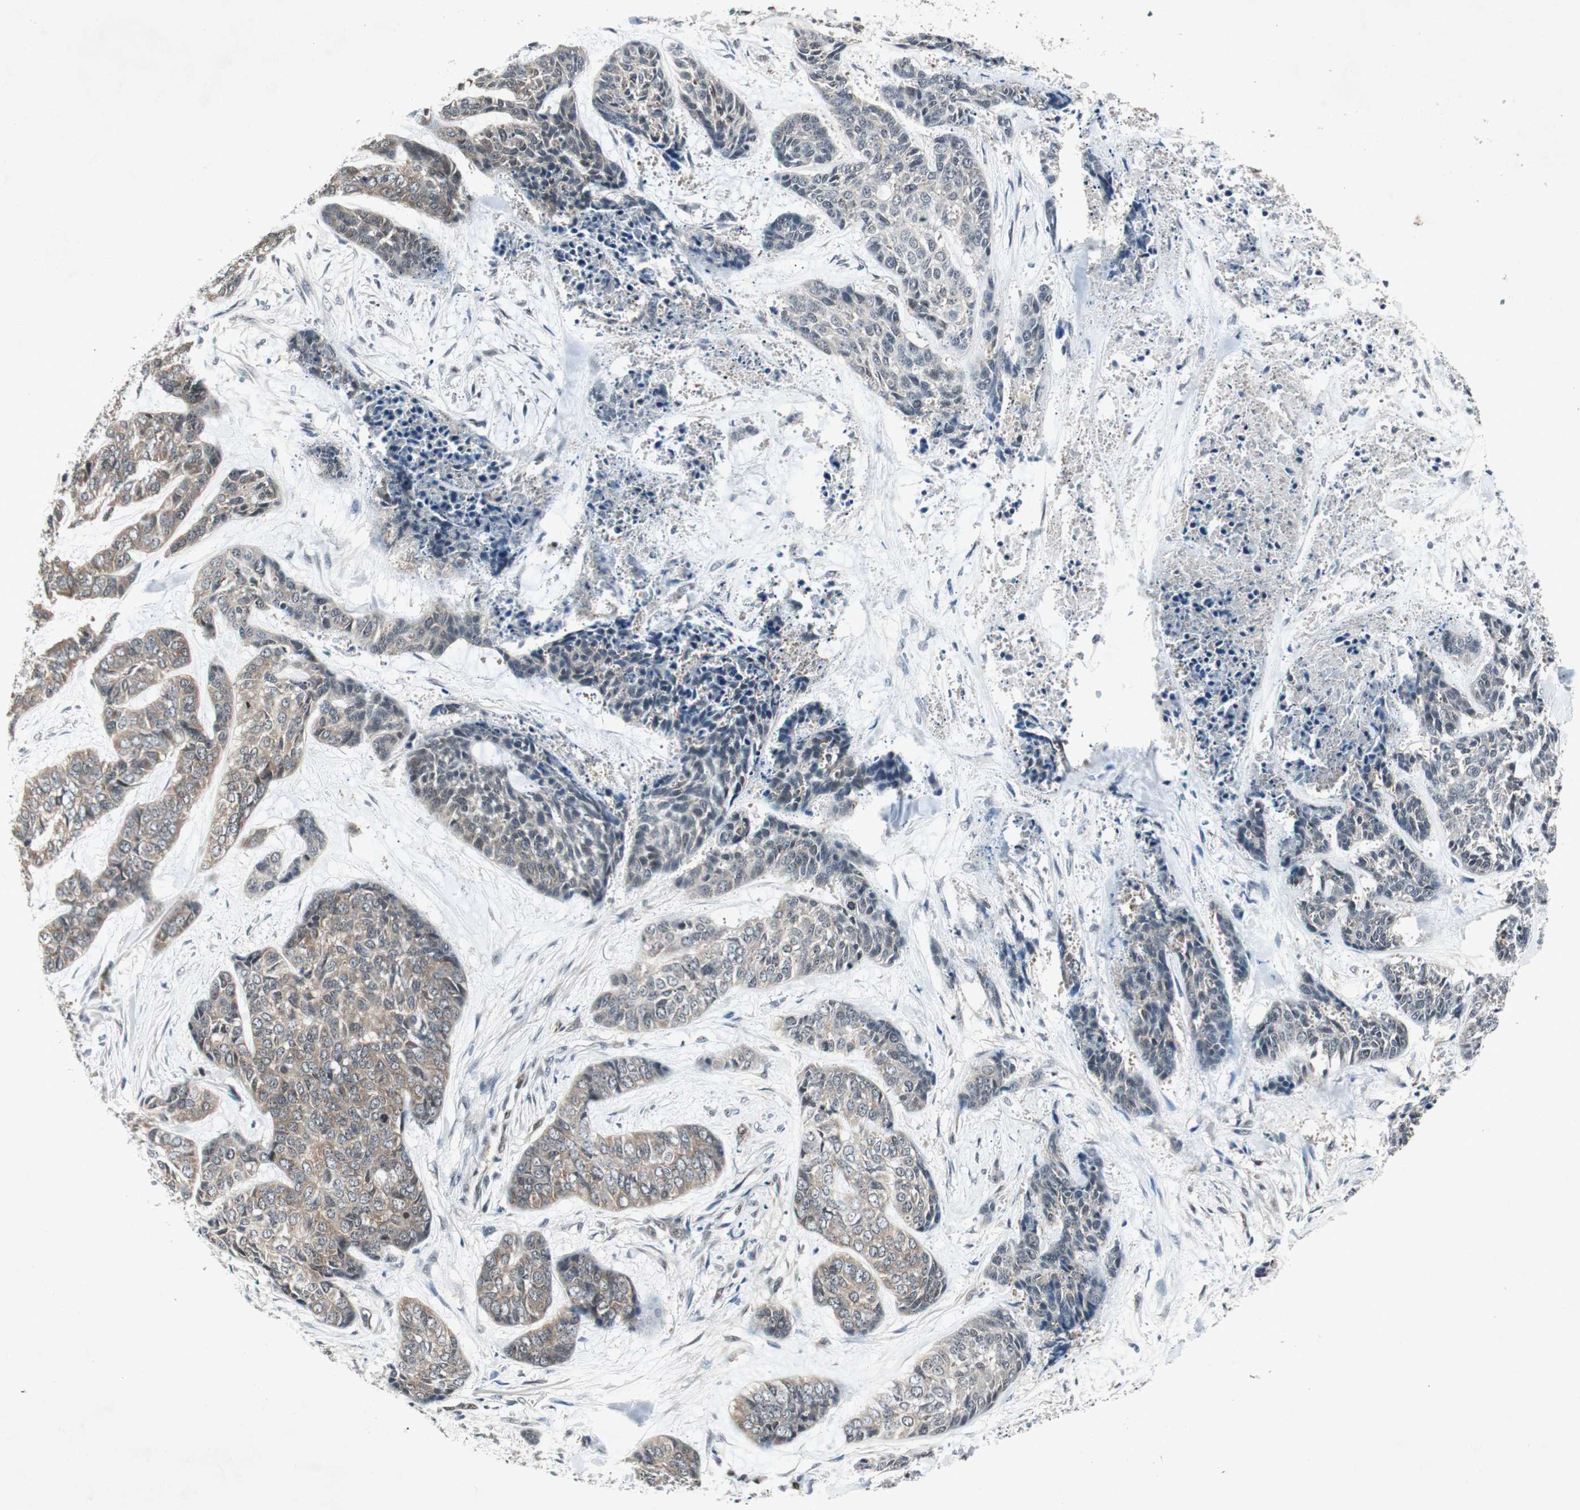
{"staining": {"intensity": "negative", "quantity": "none", "location": "none"}, "tissue": "skin cancer", "cell_type": "Tumor cells", "image_type": "cancer", "snomed": [{"axis": "morphology", "description": "Basal cell carcinoma"}, {"axis": "topography", "description": "Skin"}], "caption": "Immunohistochemistry (IHC) histopathology image of neoplastic tissue: human basal cell carcinoma (skin) stained with DAB (3,3'-diaminobenzidine) reveals no significant protein positivity in tumor cells. (DAB IHC, high magnification).", "gene": "SMAD1", "patient": {"sex": "female", "age": 64}}